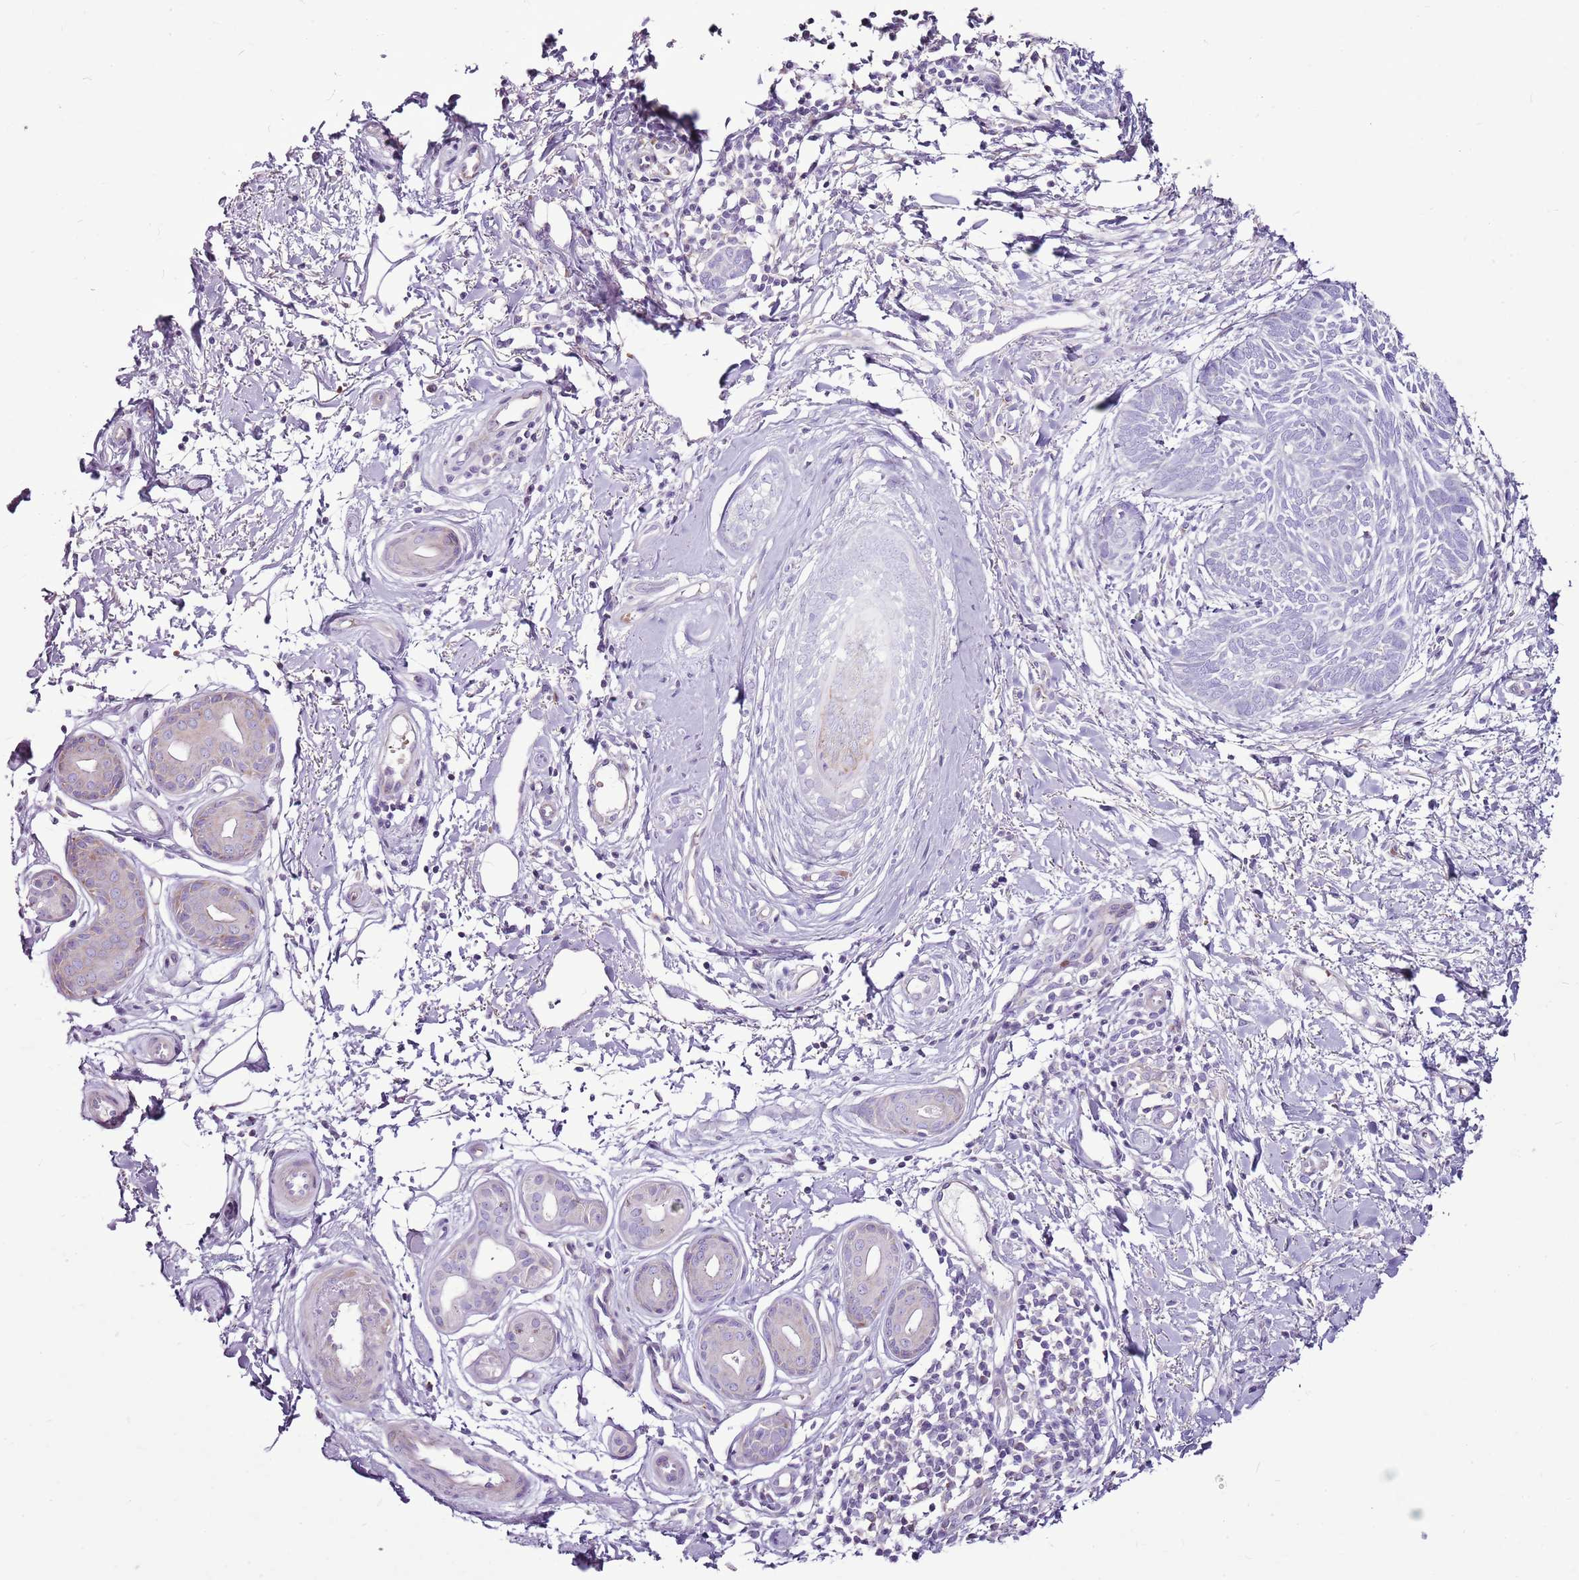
{"staining": {"intensity": "negative", "quantity": "none", "location": "none"}, "tissue": "skin cancer", "cell_type": "Tumor cells", "image_type": "cancer", "snomed": [{"axis": "morphology", "description": "Basal cell carcinoma"}, {"axis": "topography", "description": "Skin"}], "caption": "IHC photomicrograph of human skin basal cell carcinoma stained for a protein (brown), which demonstrates no staining in tumor cells.", "gene": "CHAC2", "patient": {"sex": "female", "age": 81}}